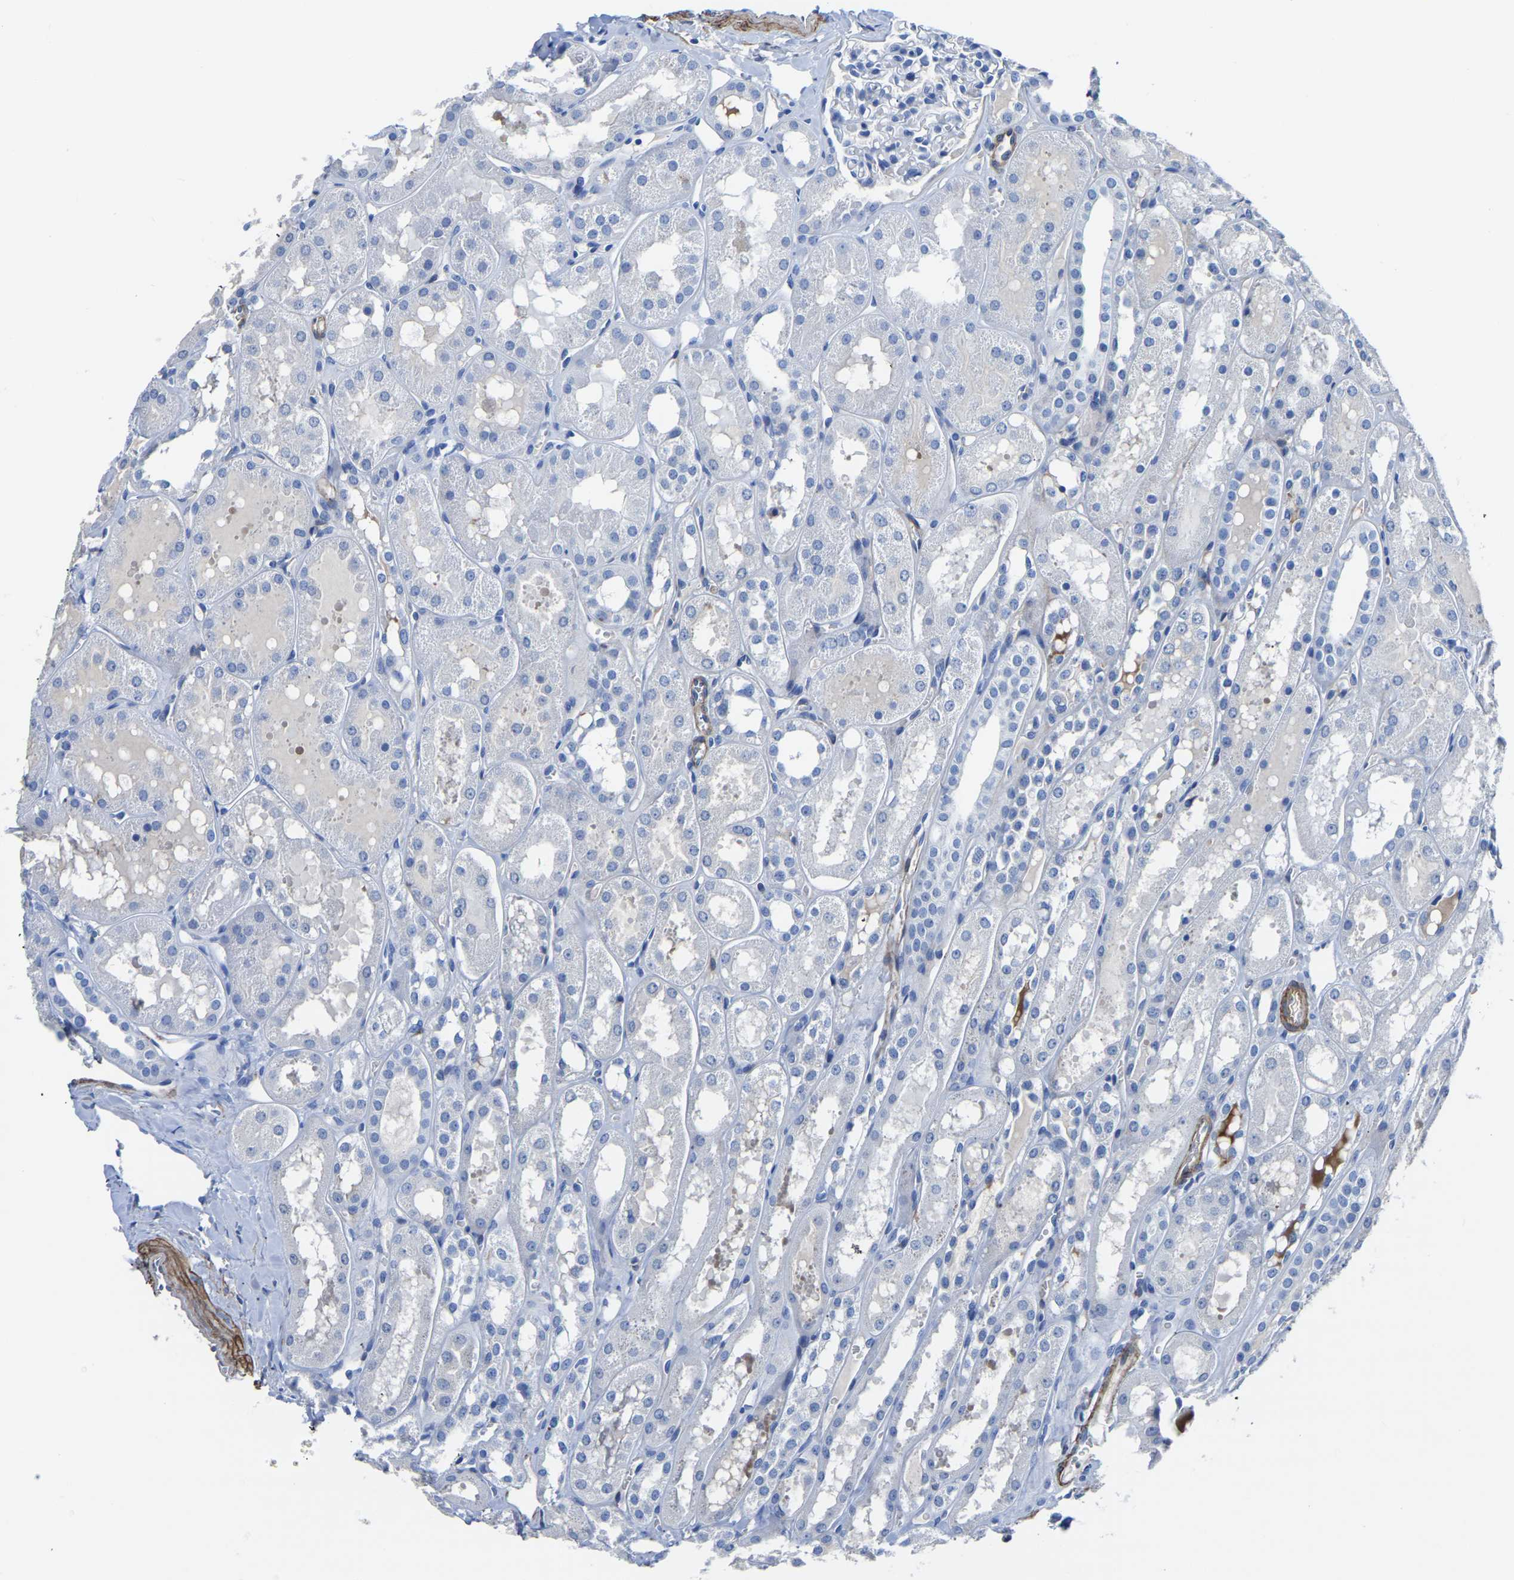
{"staining": {"intensity": "negative", "quantity": "none", "location": "none"}, "tissue": "kidney", "cell_type": "Cells in glomeruli", "image_type": "normal", "snomed": [{"axis": "morphology", "description": "Normal tissue, NOS"}, {"axis": "topography", "description": "Kidney"}, {"axis": "topography", "description": "Urinary bladder"}], "caption": "A high-resolution histopathology image shows IHC staining of benign kidney, which demonstrates no significant positivity in cells in glomeruli. Brightfield microscopy of immunohistochemistry (IHC) stained with DAB (3,3'-diaminobenzidine) (brown) and hematoxylin (blue), captured at high magnification.", "gene": "SLC45A3", "patient": {"sex": "male", "age": 16}}